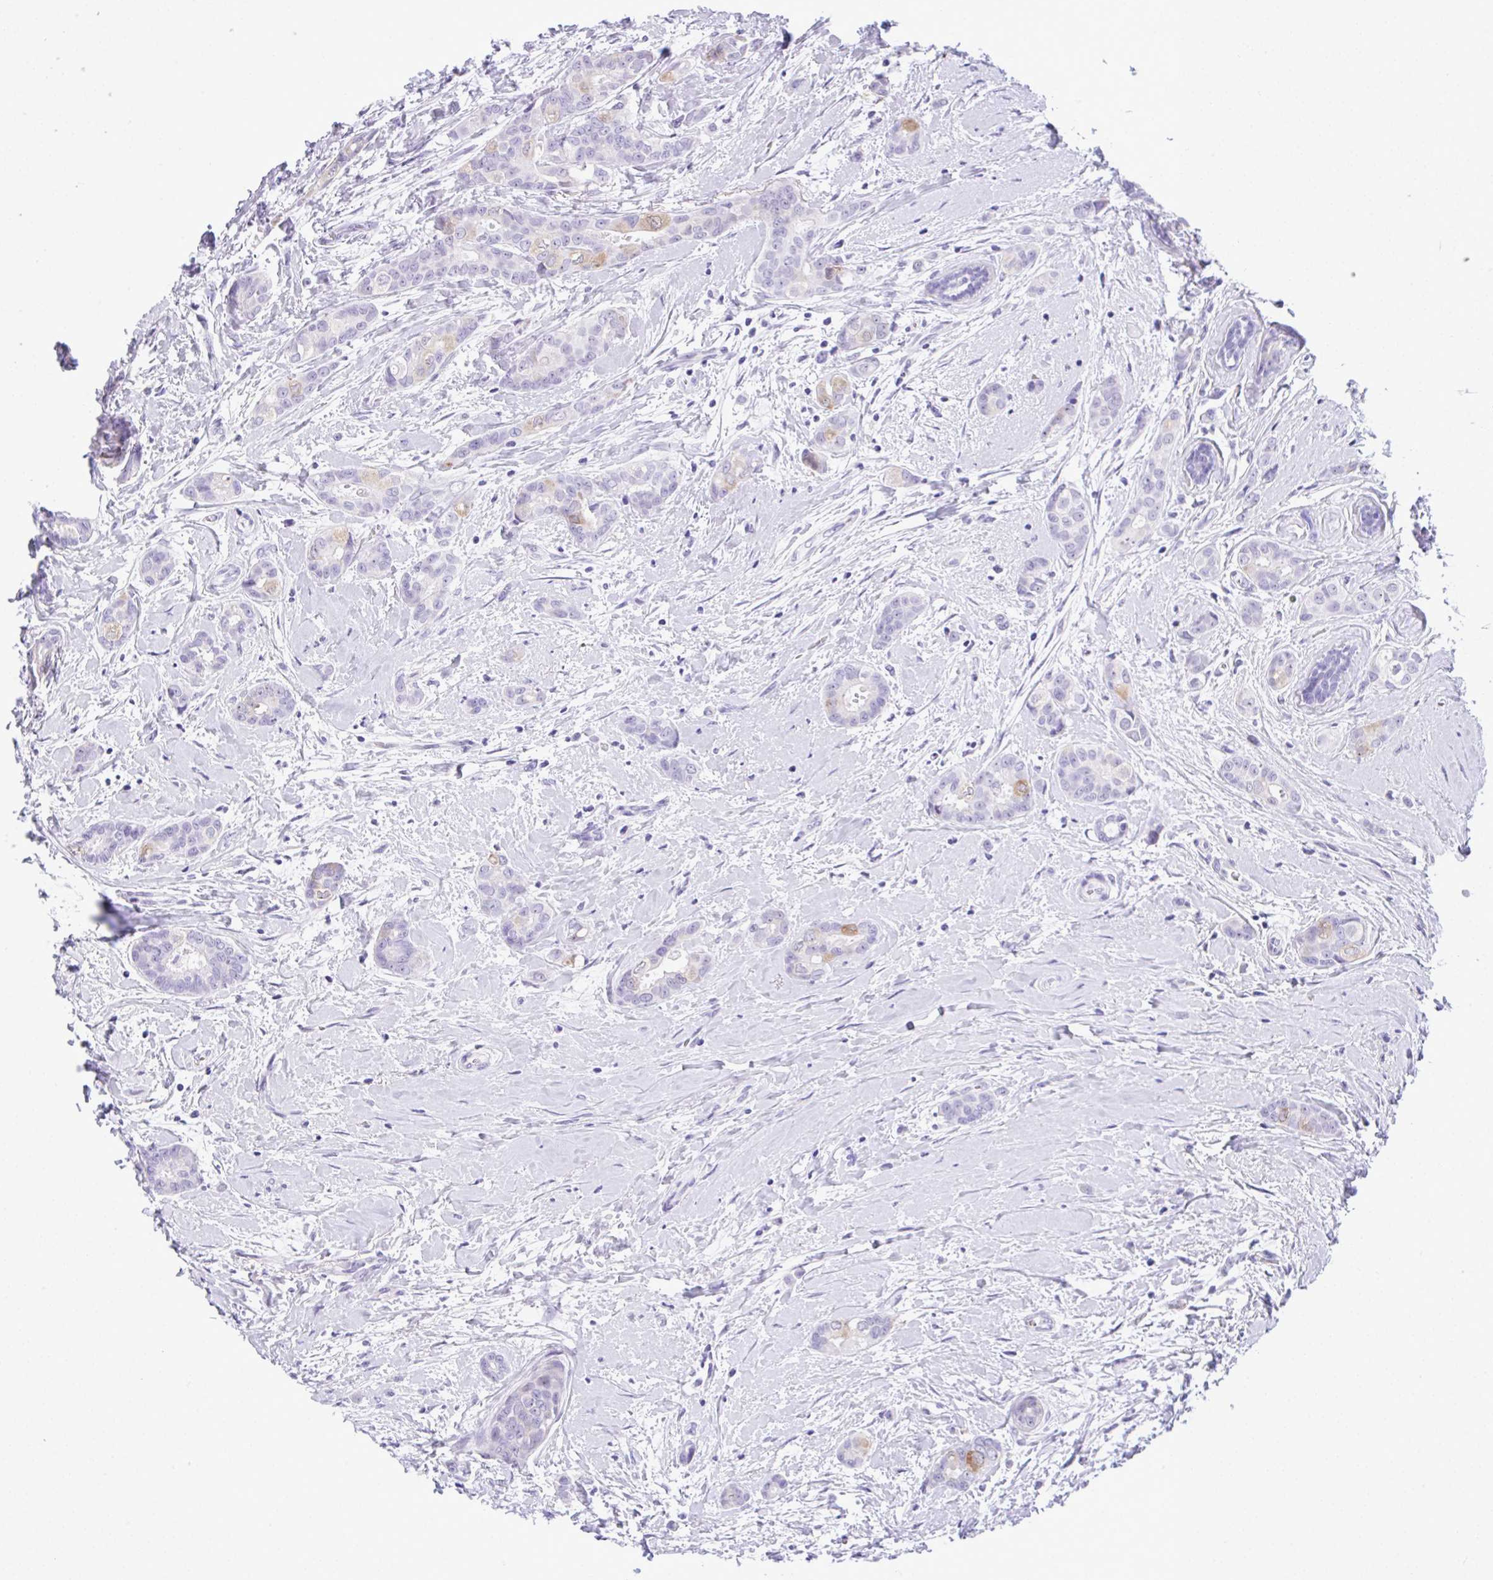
{"staining": {"intensity": "moderate", "quantity": "<25%", "location": "cytoplasmic/membranous"}, "tissue": "breast cancer", "cell_type": "Tumor cells", "image_type": "cancer", "snomed": [{"axis": "morphology", "description": "Duct carcinoma"}, {"axis": "topography", "description": "Breast"}], "caption": "Breast cancer (intraductal carcinoma) stained with IHC reveals moderate cytoplasmic/membranous staining in approximately <25% of tumor cells. (brown staining indicates protein expression, while blue staining denotes nuclei).", "gene": "YBX2", "patient": {"sex": "female", "age": 45}}